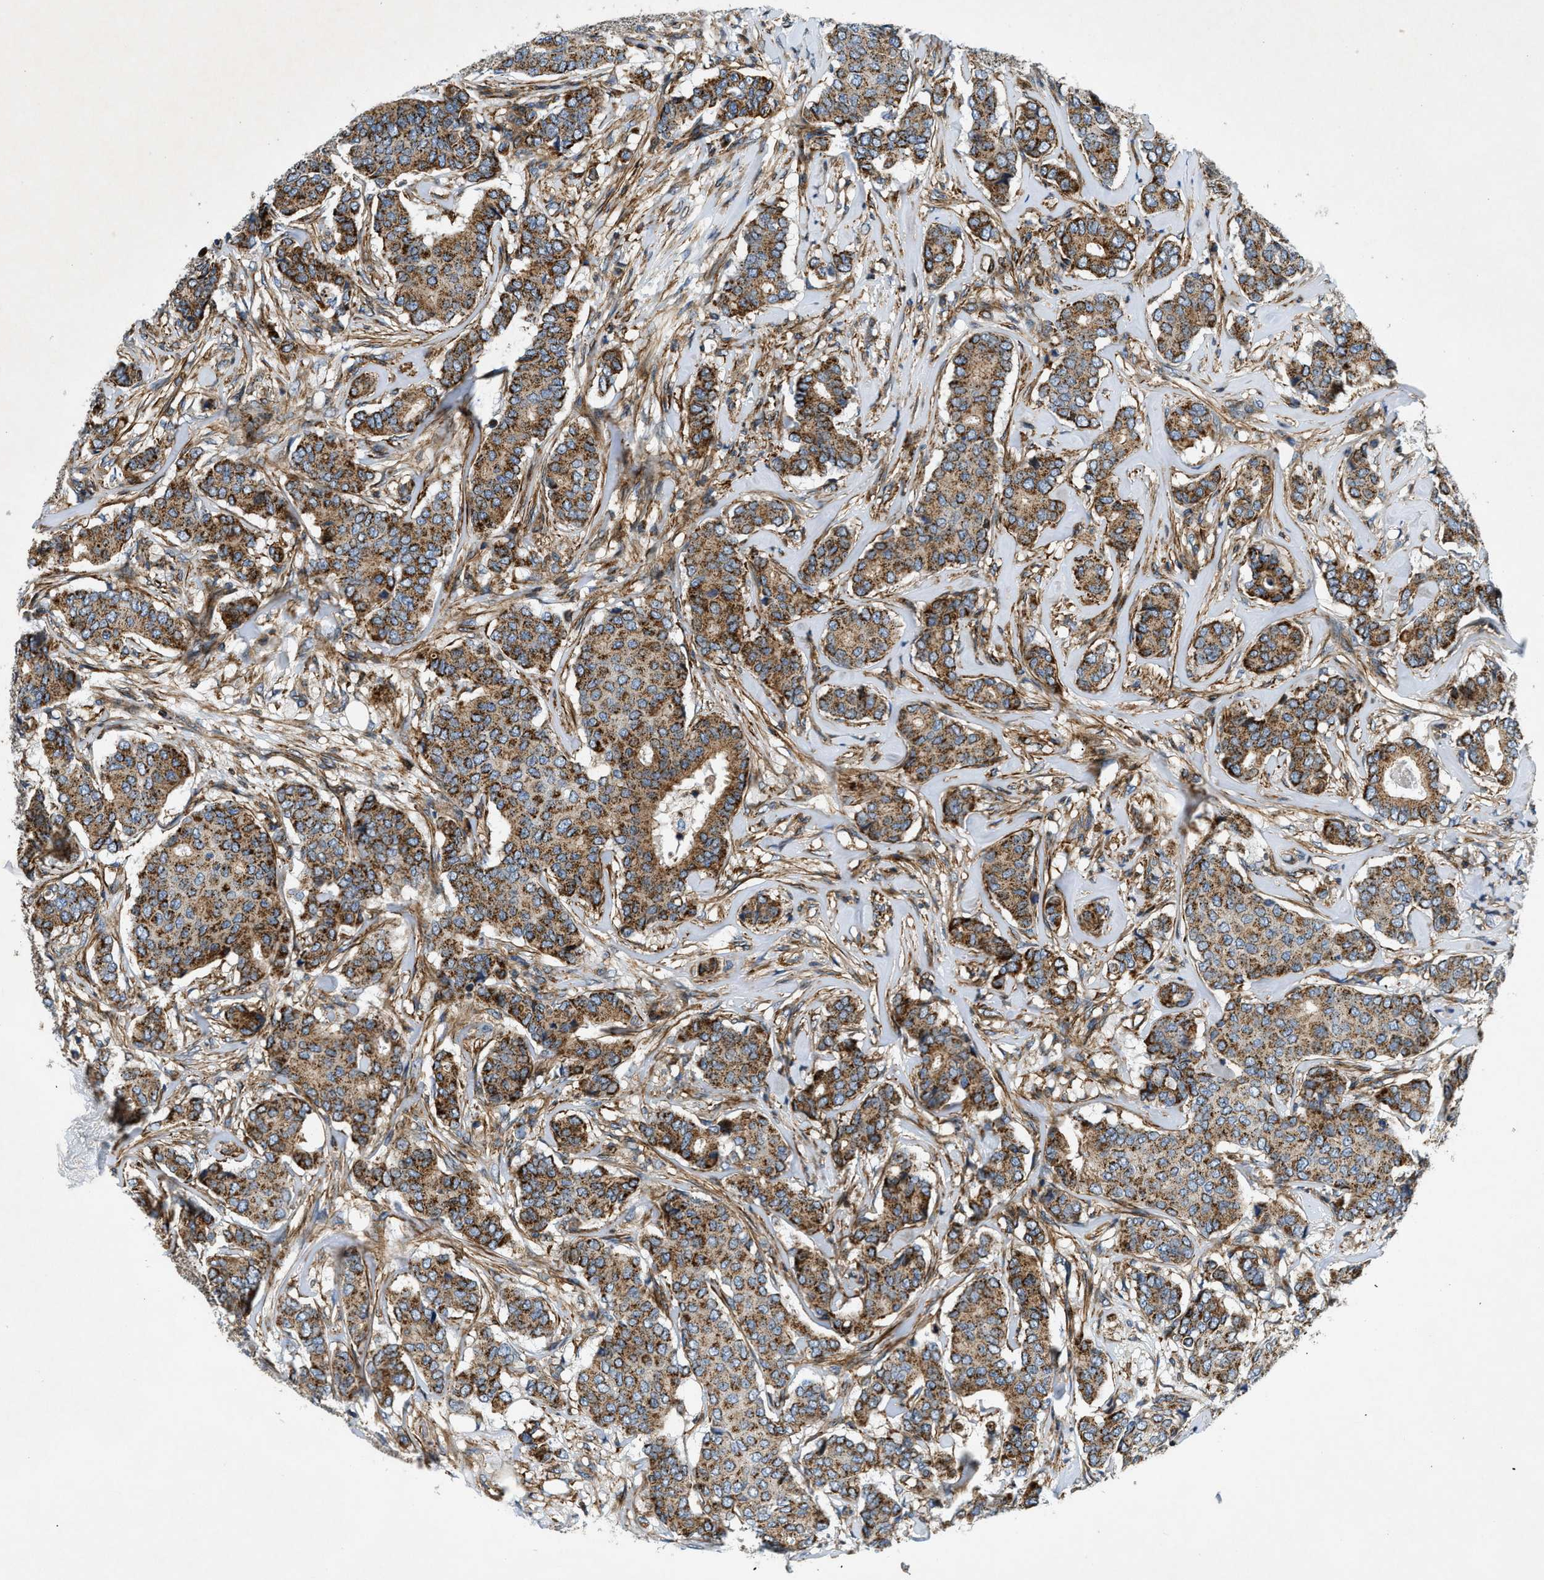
{"staining": {"intensity": "strong", "quantity": ">75%", "location": "cytoplasmic/membranous"}, "tissue": "breast cancer", "cell_type": "Tumor cells", "image_type": "cancer", "snomed": [{"axis": "morphology", "description": "Duct carcinoma"}, {"axis": "topography", "description": "Breast"}], "caption": "High-magnification brightfield microscopy of breast intraductal carcinoma stained with DAB (brown) and counterstained with hematoxylin (blue). tumor cells exhibit strong cytoplasmic/membranous positivity is present in about>75% of cells. The staining was performed using DAB to visualize the protein expression in brown, while the nuclei were stained in blue with hematoxylin (Magnification: 20x).", "gene": "DHODH", "patient": {"sex": "female", "age": 75}}